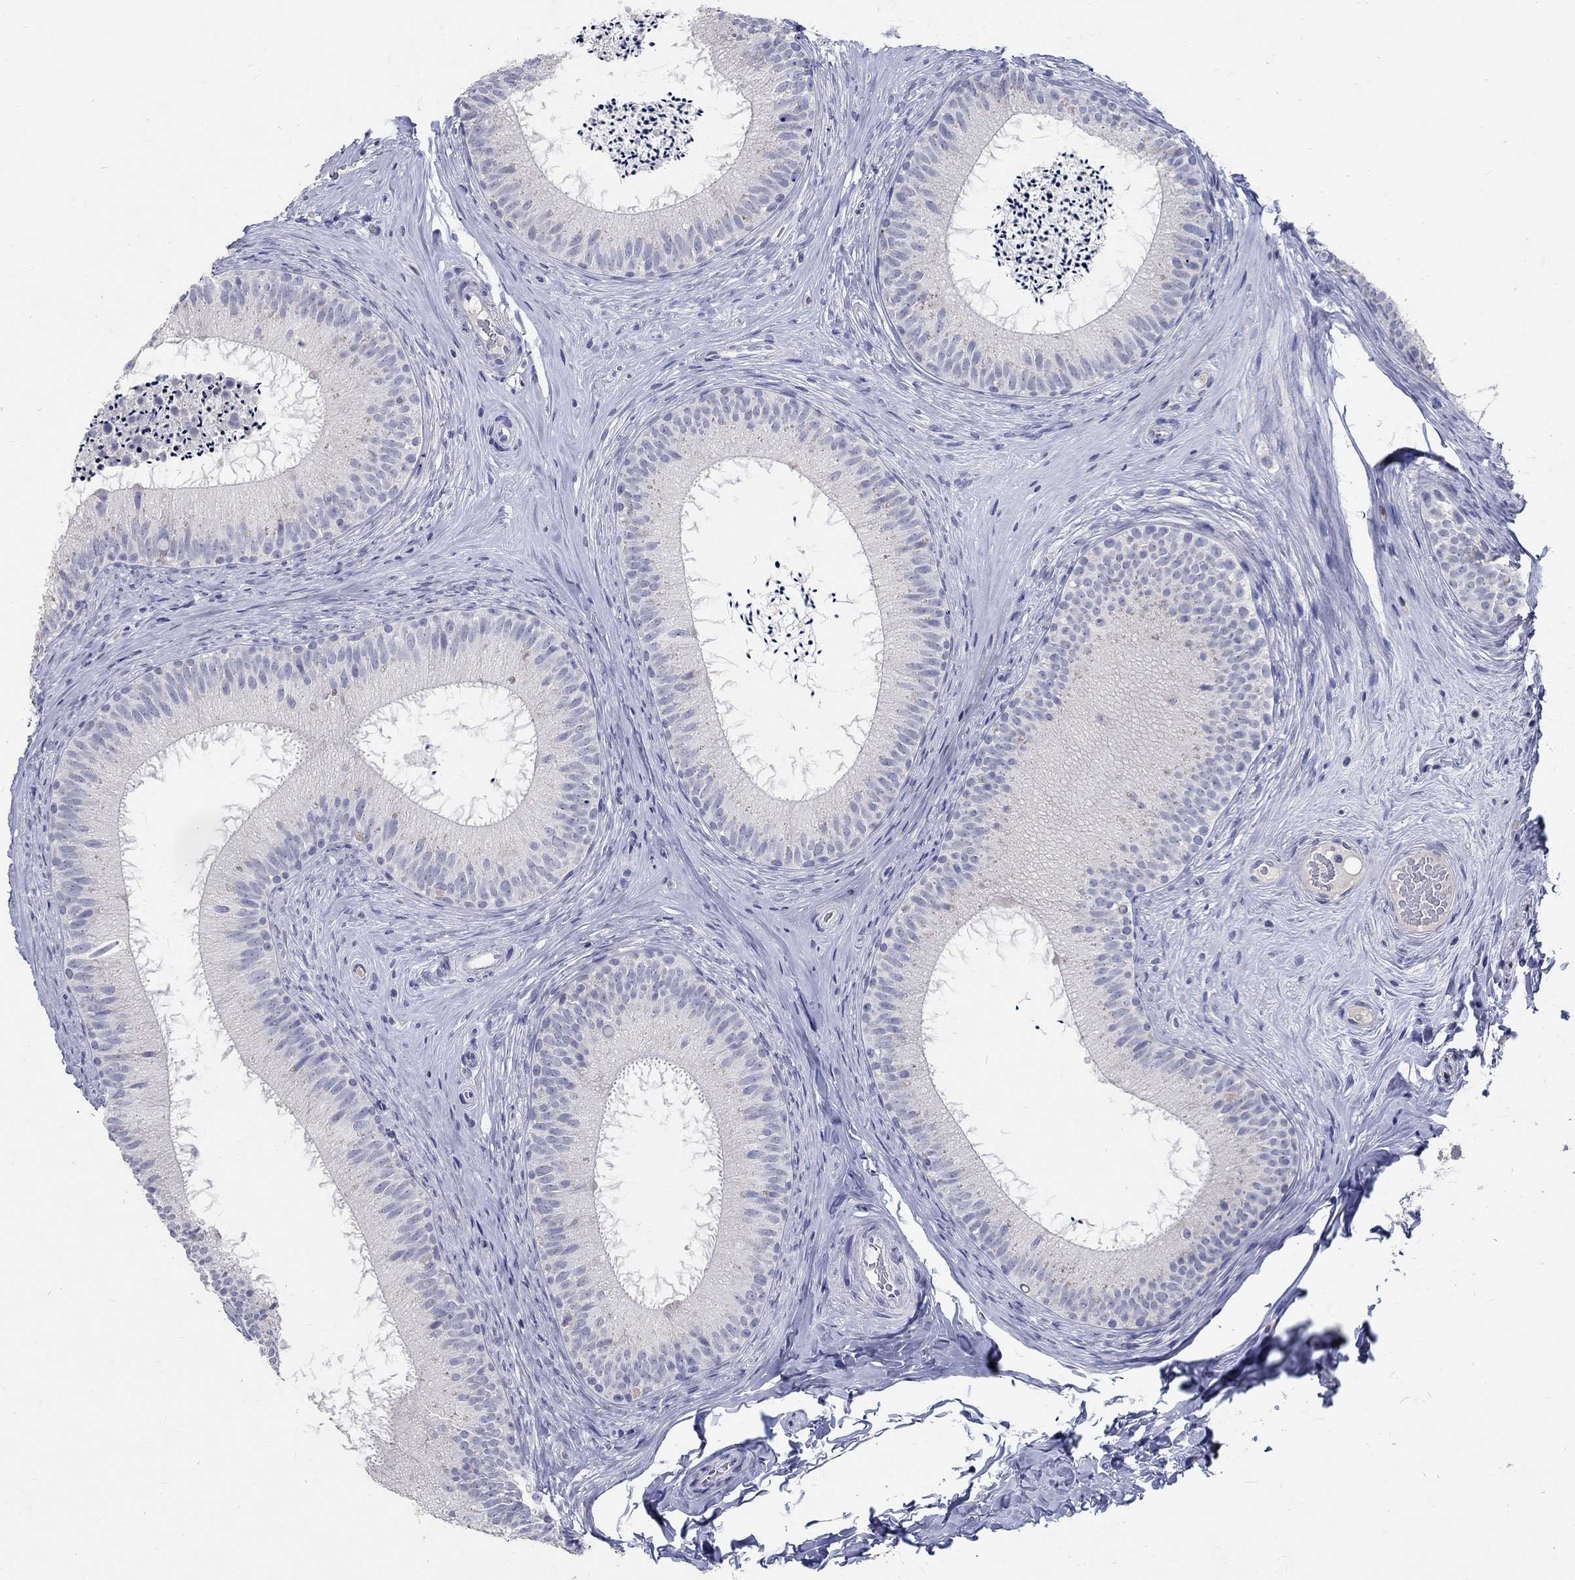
{"staining": {"intensity": "negative", "quantity": "none", "location": "none"}, "tissue": "epididymis", "cell_type": "Glandular cells", "image_type": "normal", "snomed": [{"axis": "morphology", "description": "Normal tissue, NOS"}, {"axis": "morphology", "description": "Carcinoma, Embryonal, NOS"}, {"axis": "topography", "description": "Testis"}, {"axis": "topography", "description": "Epididymis"}], "caption": "High magnification brightfield microscopy of unremarkable epididymis stained with DAB (brown) and counterstained with hematoxylin (blue): glandular cells show no significant expression. Nuclei are stained in blue.", "gene": "SOX2", "patient": {"sex": "male", "age": 24}}